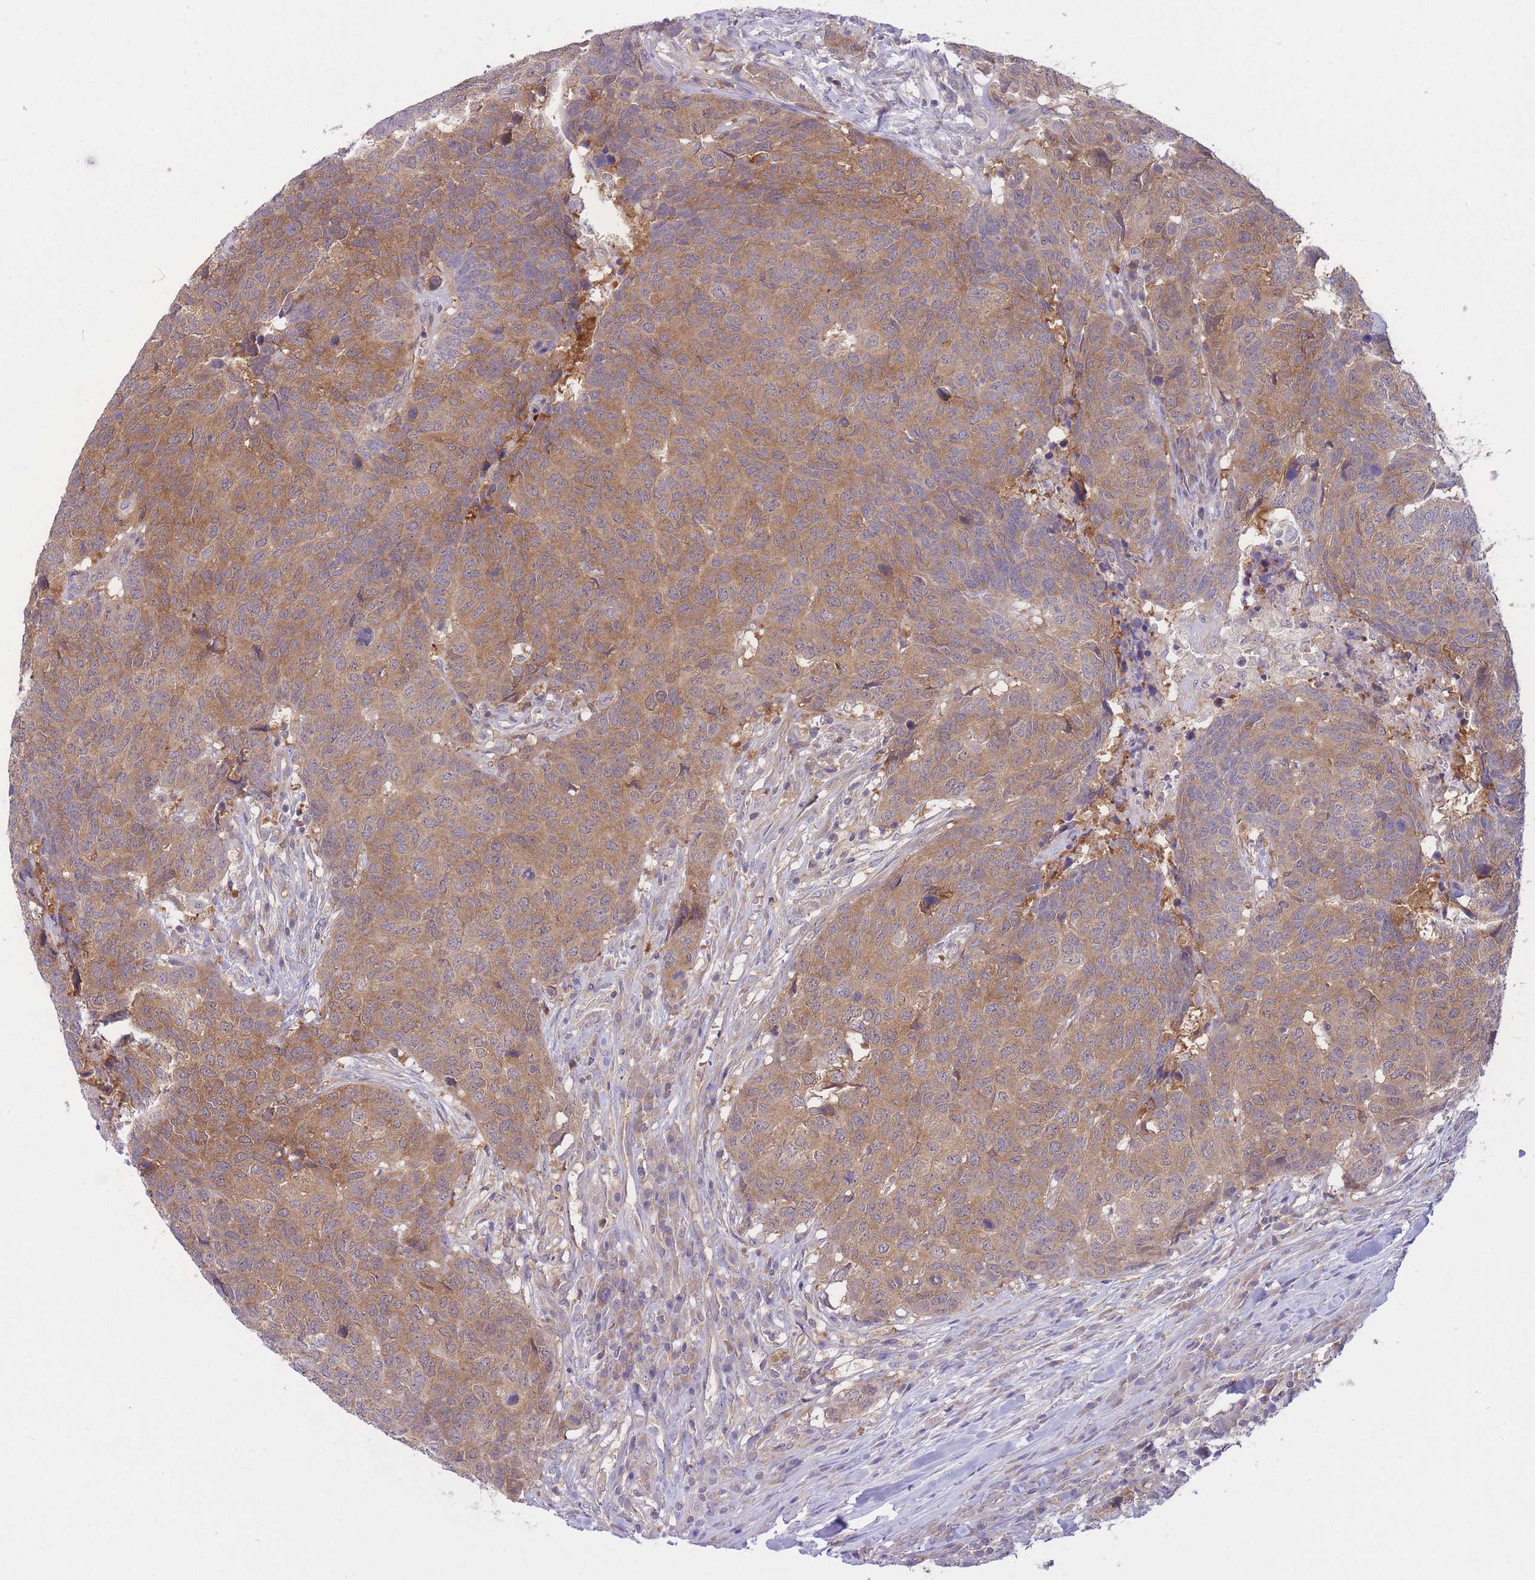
{"staining": {"intensity": "moderate", "quantity": ">75%", "location": "cytoplasmic/membranous"}, "tissue": "head and neck cancer", "cell_type": "Tumor cells", "image_type": "cancer", "snomed": [{"axis": "morphology", "description": "Normal tissue, NOS"}, {"axis": "morphology", "description": "Squamous cell carcinoma, NOS"}, {"axis": "topography", "description": "Skeletal muscle"}, {"axis": "topography", "description": "Vascular tissue"}, {"axis": "topography", "description": "Peripheral nerve tissue"}, {"axis": "topography", "description": "Head-Neck"}], "caption": "Immunohistochemistry (IHC) histopathology image of neoplastic tissue: human head and neck squamous cell carcinoma stained using immunohistochemistry (IHC) demonstrates medium levels of moderate protein expression localized specifically in the cytoplasmic/membranous of tumor cells, appearing as a cytoplasmic/membranous brown color.", "gene": "PFDN6", "patient": {"sex": "male", "age": 66}}